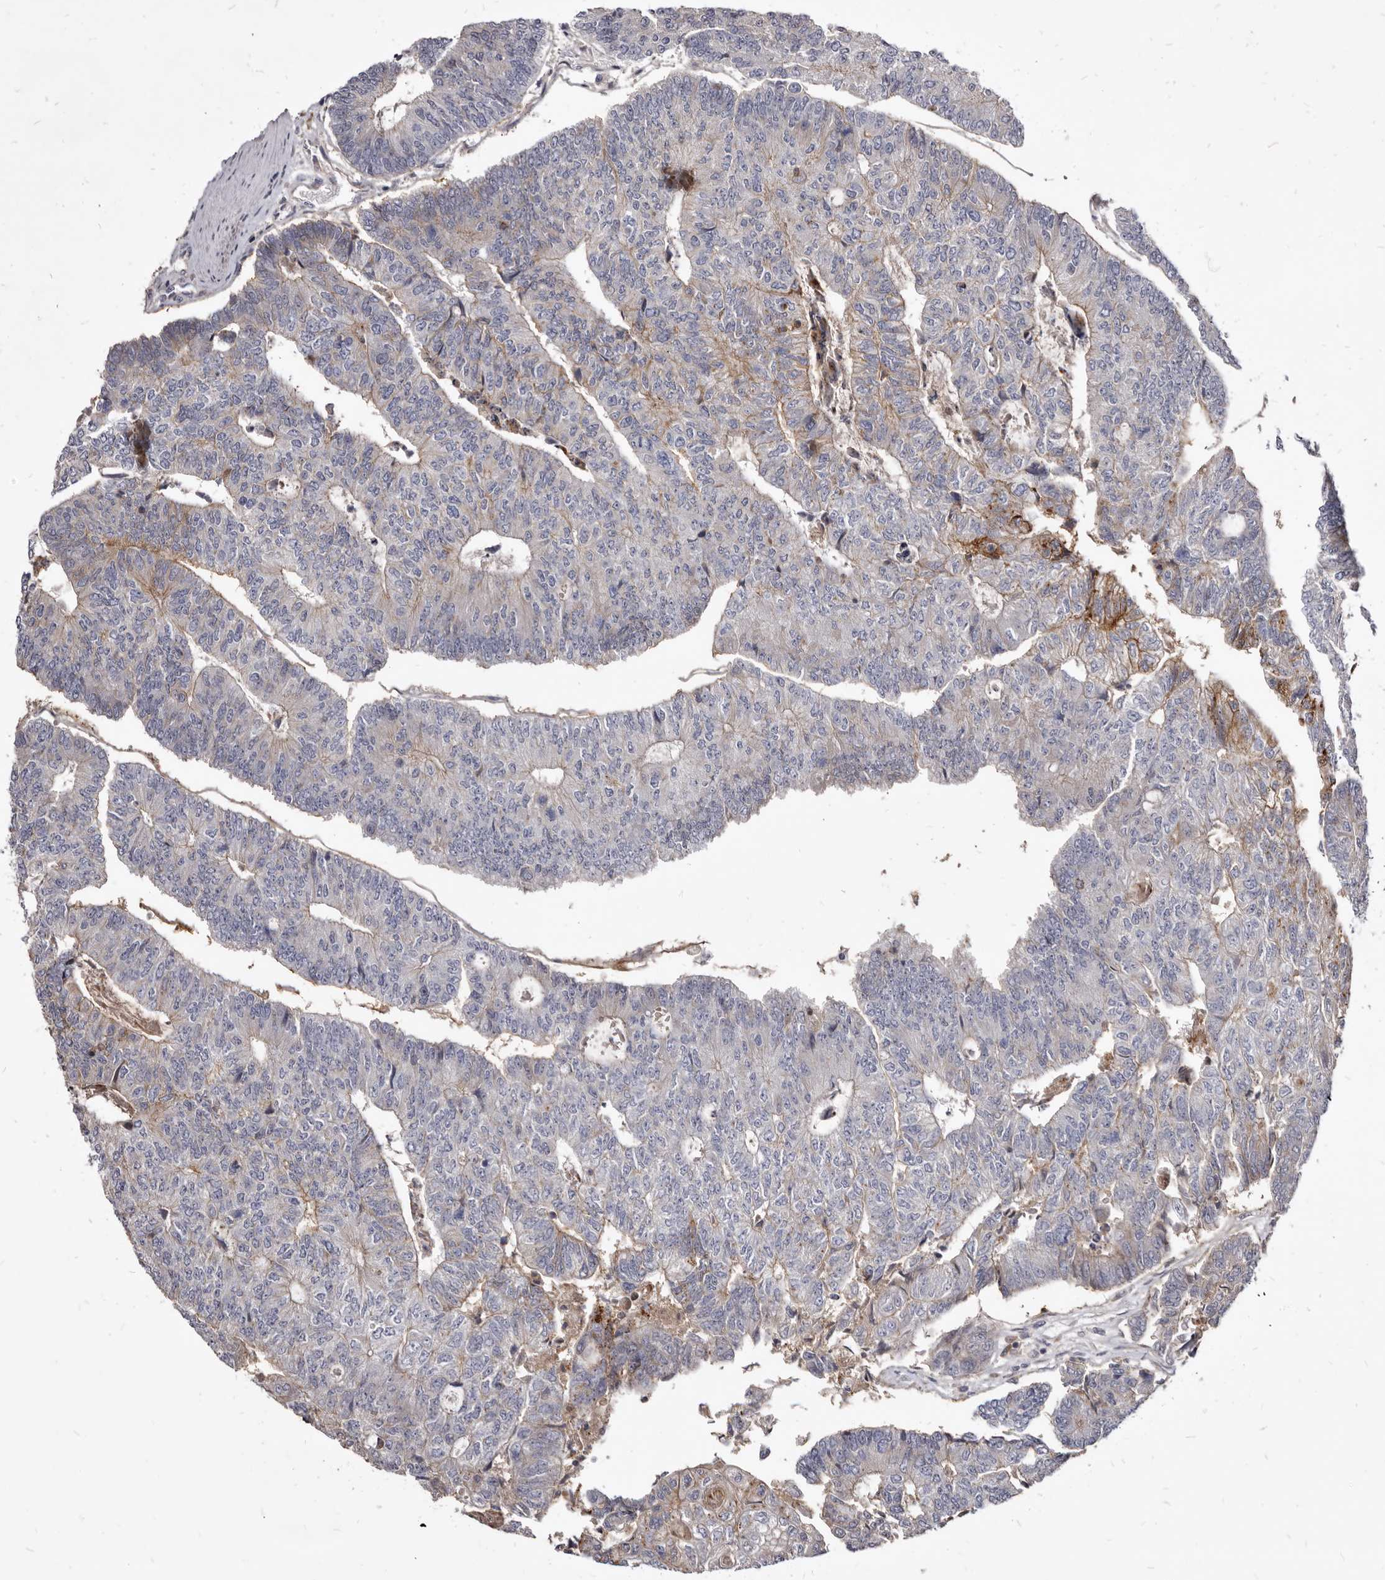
{"staining": {"intensity": "moderate", "quantity": "<25%", "location": "cytoplasmic/membranous"}, "tissue": "colorectal cancer", "cell_type": "Tumor cells", "image_type": "cancer", "snomed": [{"axis": "morphology", "description": "Adenocarcinoma, NOS"}, {"axis": "topography", "description": "Colon"}], "caption": "A brown stain highlights moderate cytoplasmic/membranous positivity of a protein in human colorectal adenocarcinoma tumor cells.", "gene": "FAS", "patient": {"sex": "female", "age": 67}}